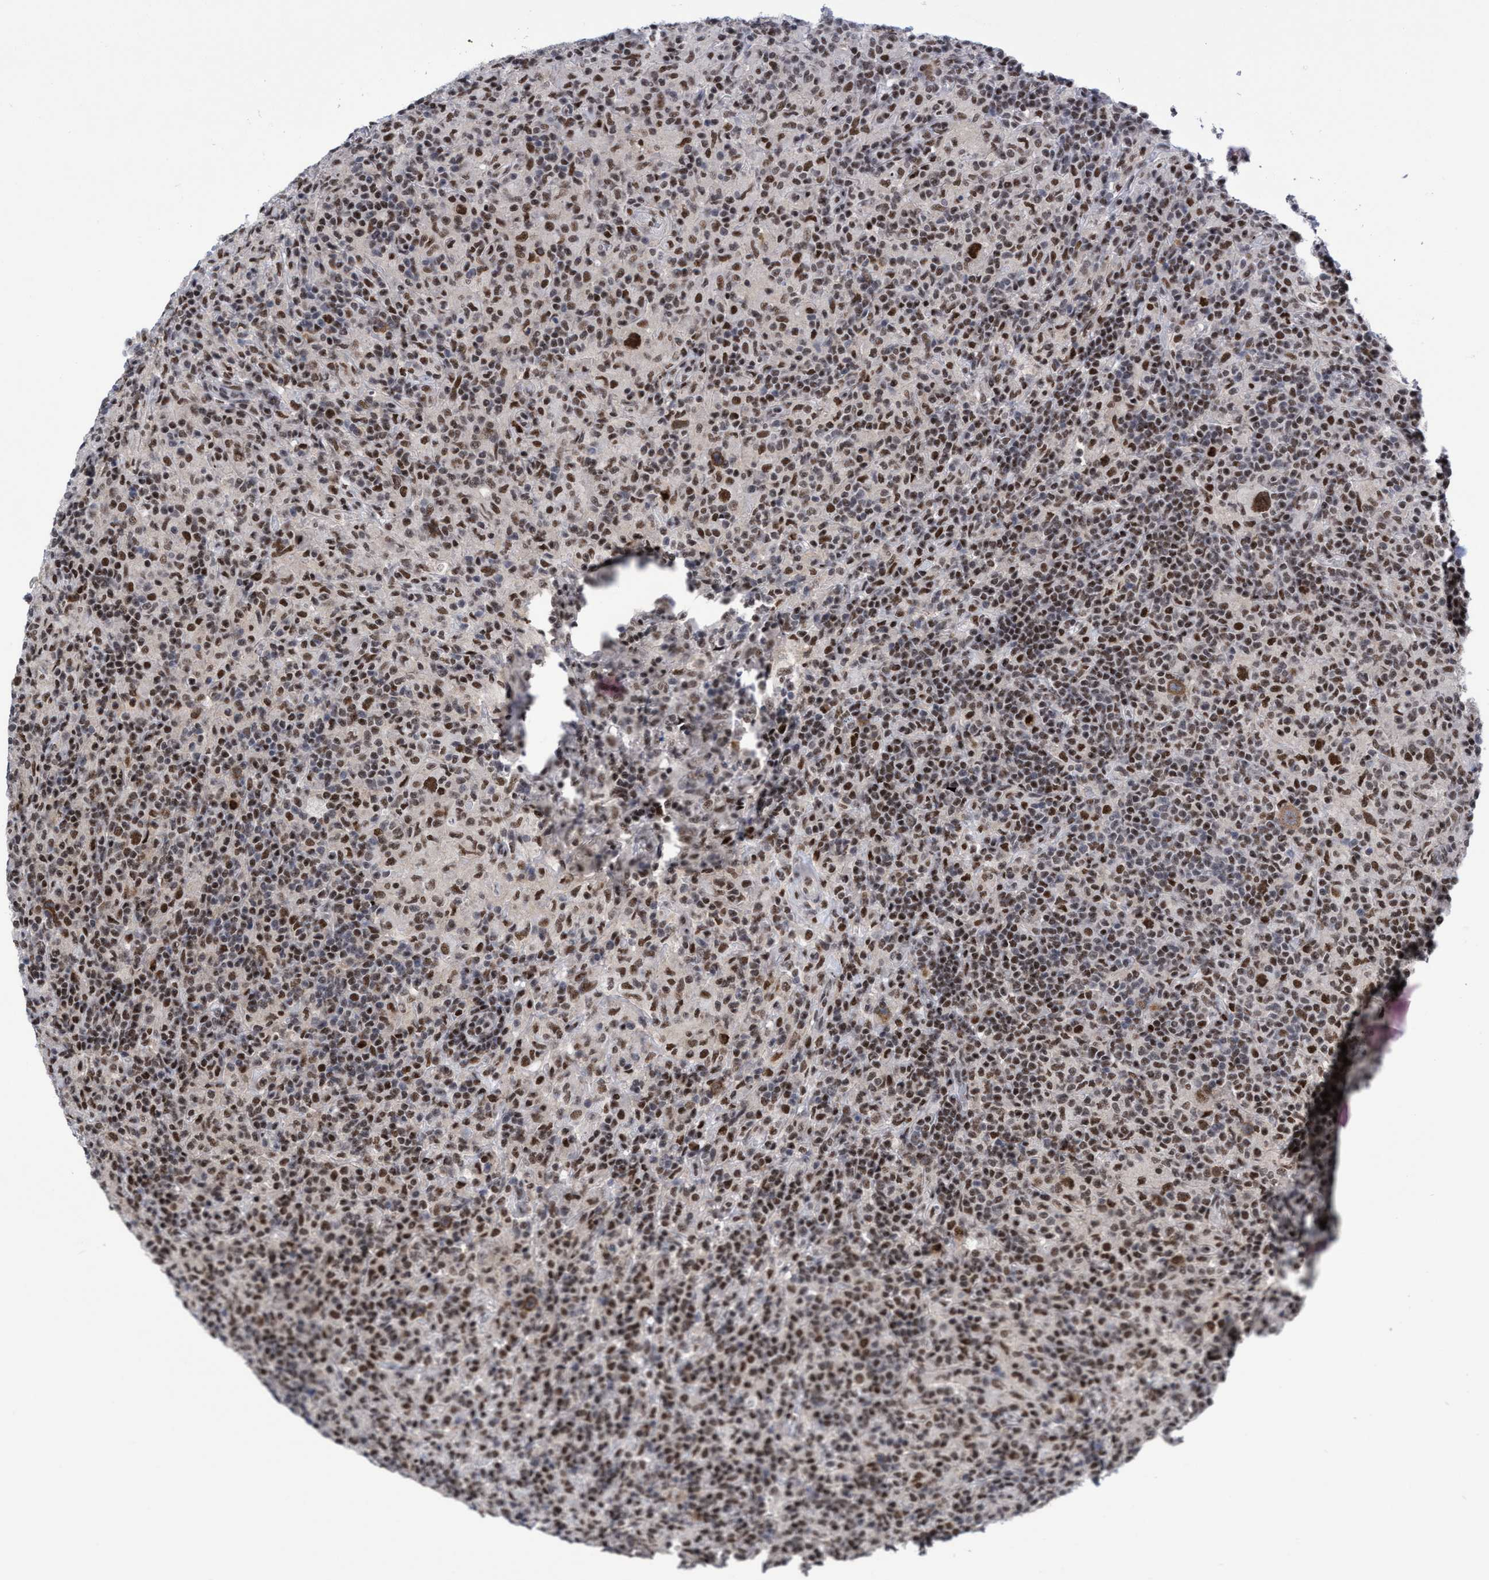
{"staining": {"intensity": "strong", "quantity": ">75%", "location": "nuclear"}, "tissue": "lymphoma", "cell_type": "Tumor cells", "image_type": "cancer", "snomed": [{"axis": "morphology", "description": "Hodgkin's disease, NOS"}, {"axis": "topography", "description": "Lymph node"}], "caption": "Immunohistochemistry of human Hodgkin's disease exhibits high levels of strong nuclear expression in approximately >75% of tumor cells. The protein of interest is stained brown, and the nuclei are stained in blue (DAB (3,3'-diaminobenzidine) IHC with brightfield microscopy, high magnification).", "gene": "C9orf78", "patient": {"sex": "male", "age": 70}}